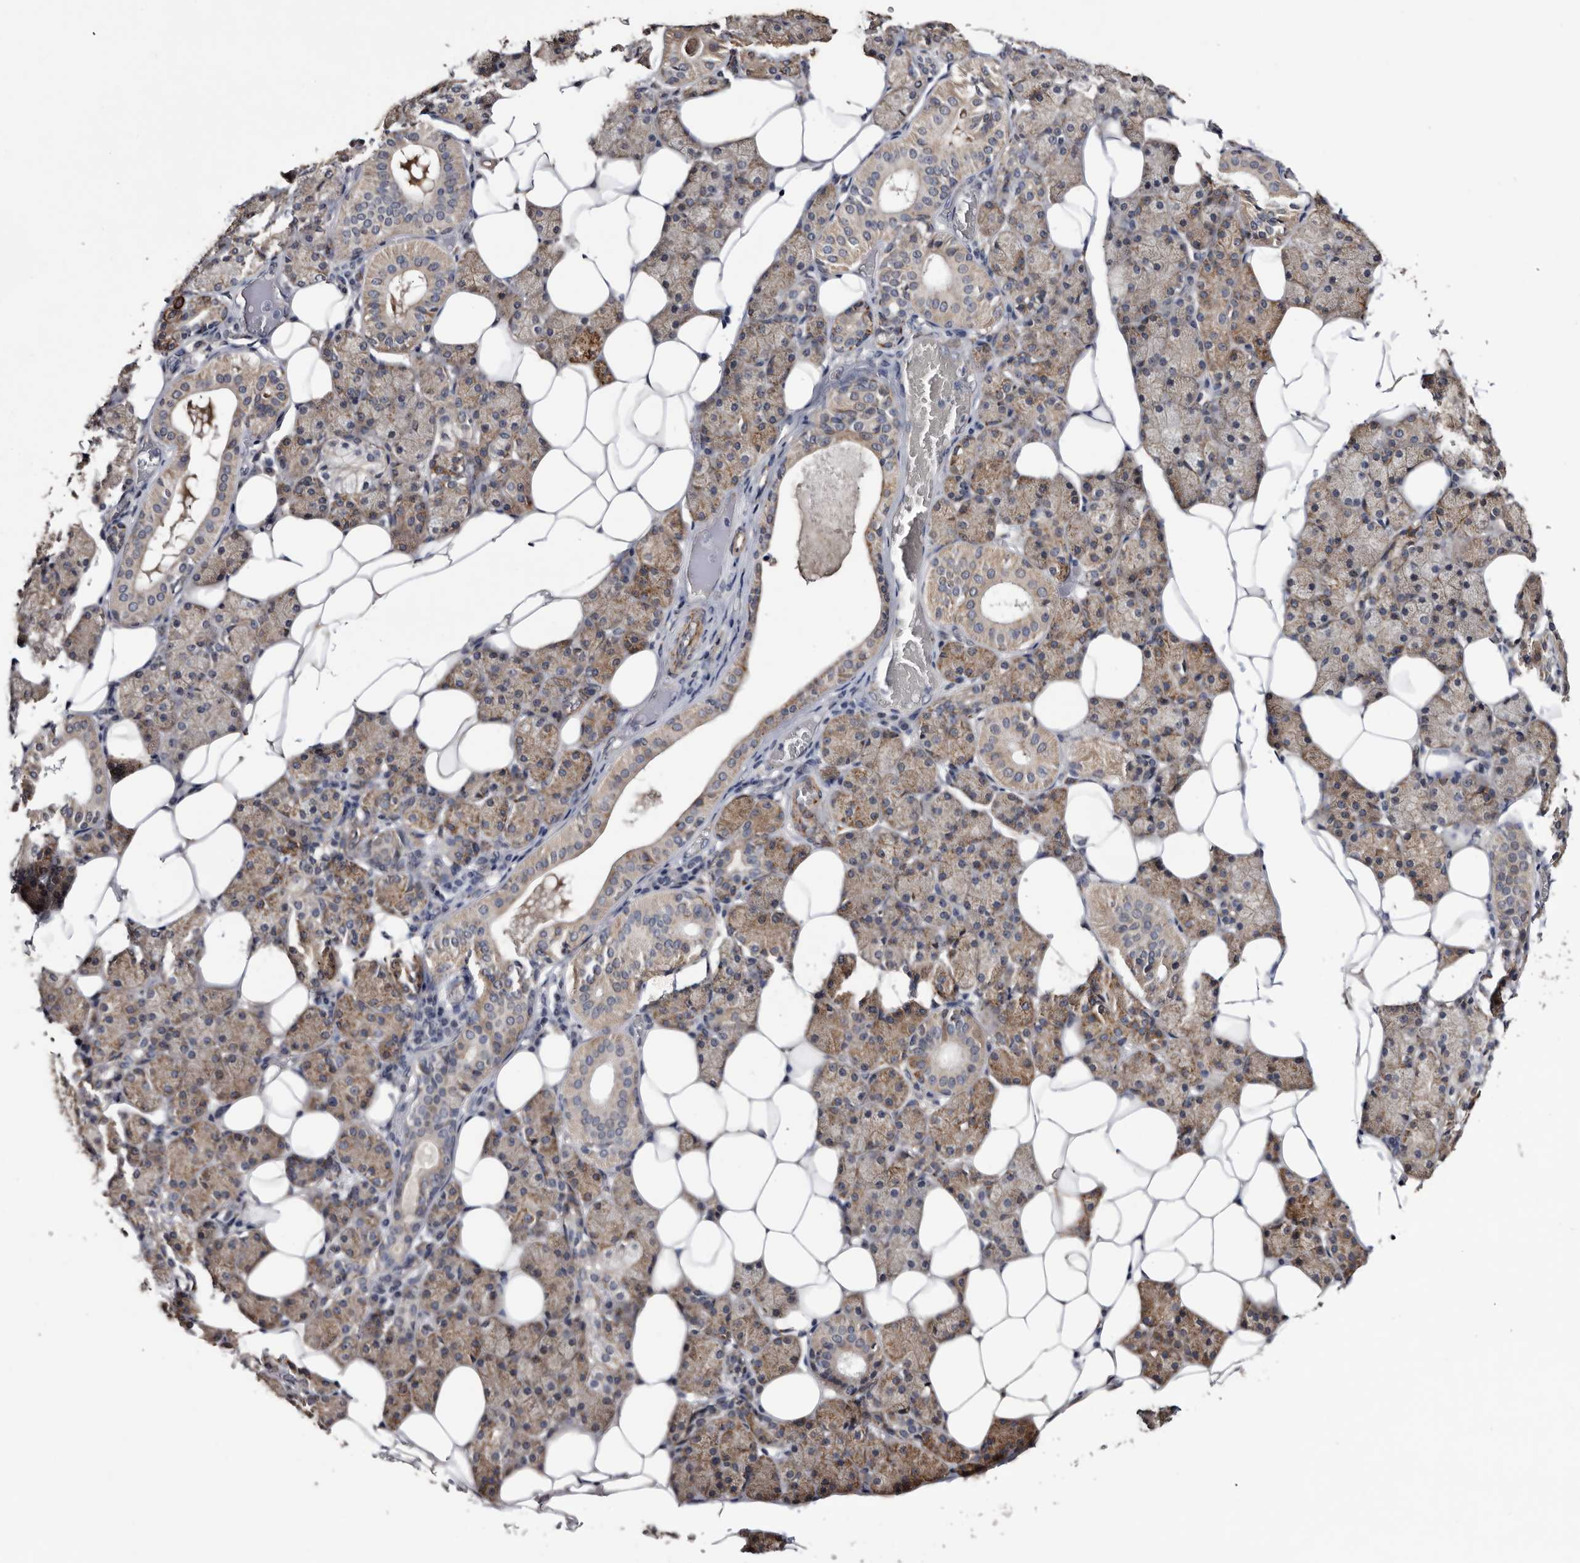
{"staining": {"intensity": "moderate", "quantity": "25%-75%", "location": "cytoplasmic/membranous"}, "tissue": "salivary gland", "cell_type": "Glandular cells", "image_type": "normal", "snomed": [{"axis": "morphology", "description": "Normal tissue, NOS"}, {"axis": "topography", "description": "Salivary gland"}], "caption": "Immunohistochemical staining of unremarkable human salivary gland shows 25%-75% levels of moderate cytoplasmic/membranous protein positivity in about 25%-75% of glandular cells. (IHC, brightfield microscopy, high magnification).", "gene": "ARMCX2", "patient": {"sex": "female", "age": 33}}